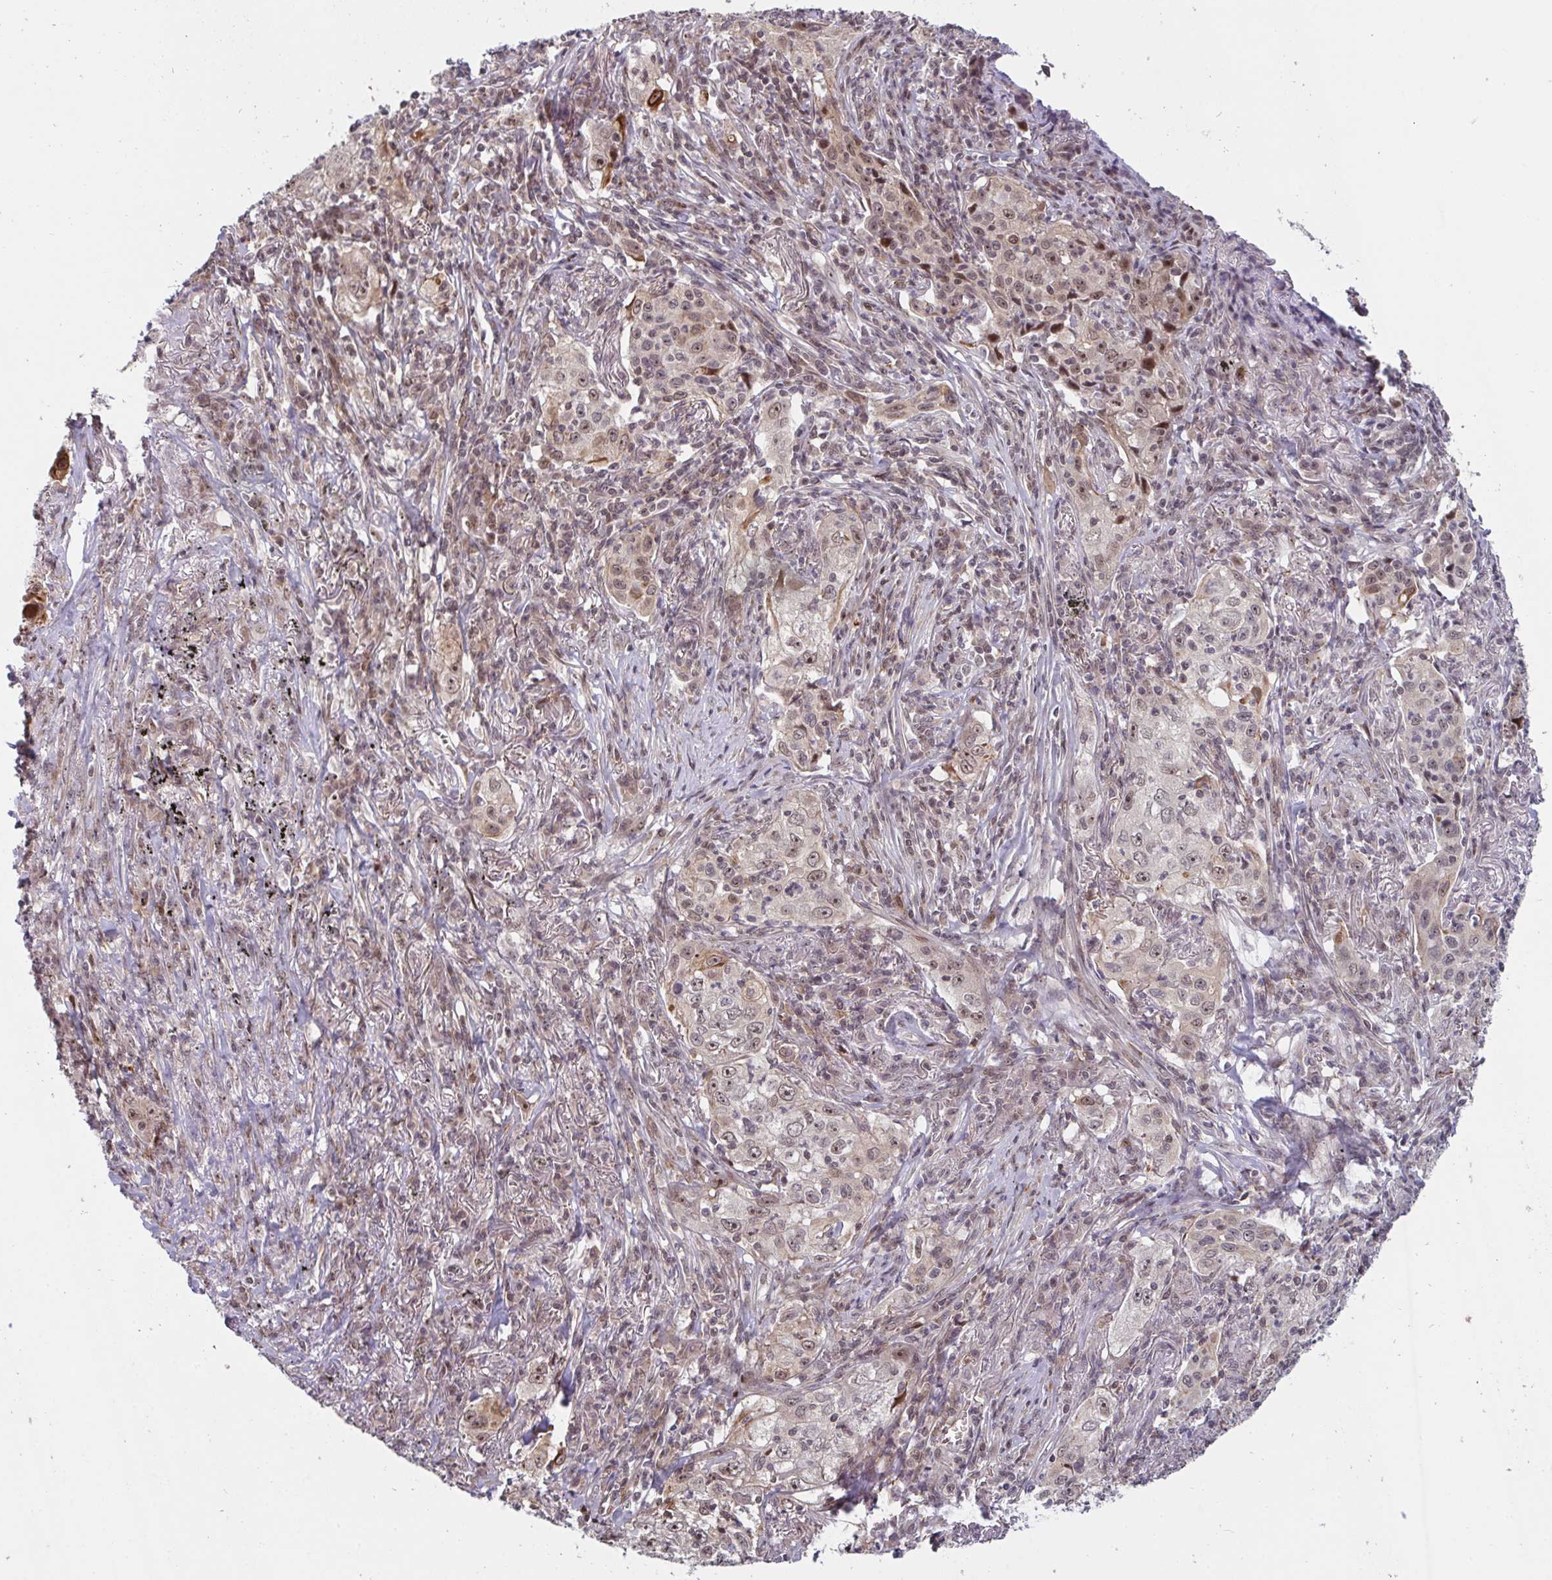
{"staining": {"intensity": "moderate", "quantity": "25%-75%", "location": "cytoplasmic/membranous,nuclear"}, "tissue": "lung cancer", "cell_type": "Tumor cells", "image_type": "cancer", "snomed": [{"axis": "morphology", "description": "Squamous cell carcinoma, NOS"}, {"axis": "topography", "description": "Lung"}], "caption": "Immunohistochemistry (IHC) staining of squamous cell carcinoma (lung), which reveals medium levels of moderate cytoplasmic/membranous and nuclear staining in about 25%-75% of tumor cells indicating moderate cytoplasmic/membranous and nuclear protein staining. The staining was performed using DAB (brown) for protein detection and nuclei were counterstained in hematoxylin (blue).", "gene": "NLRP13", "patient": {"sex": "male", "age": 71}}